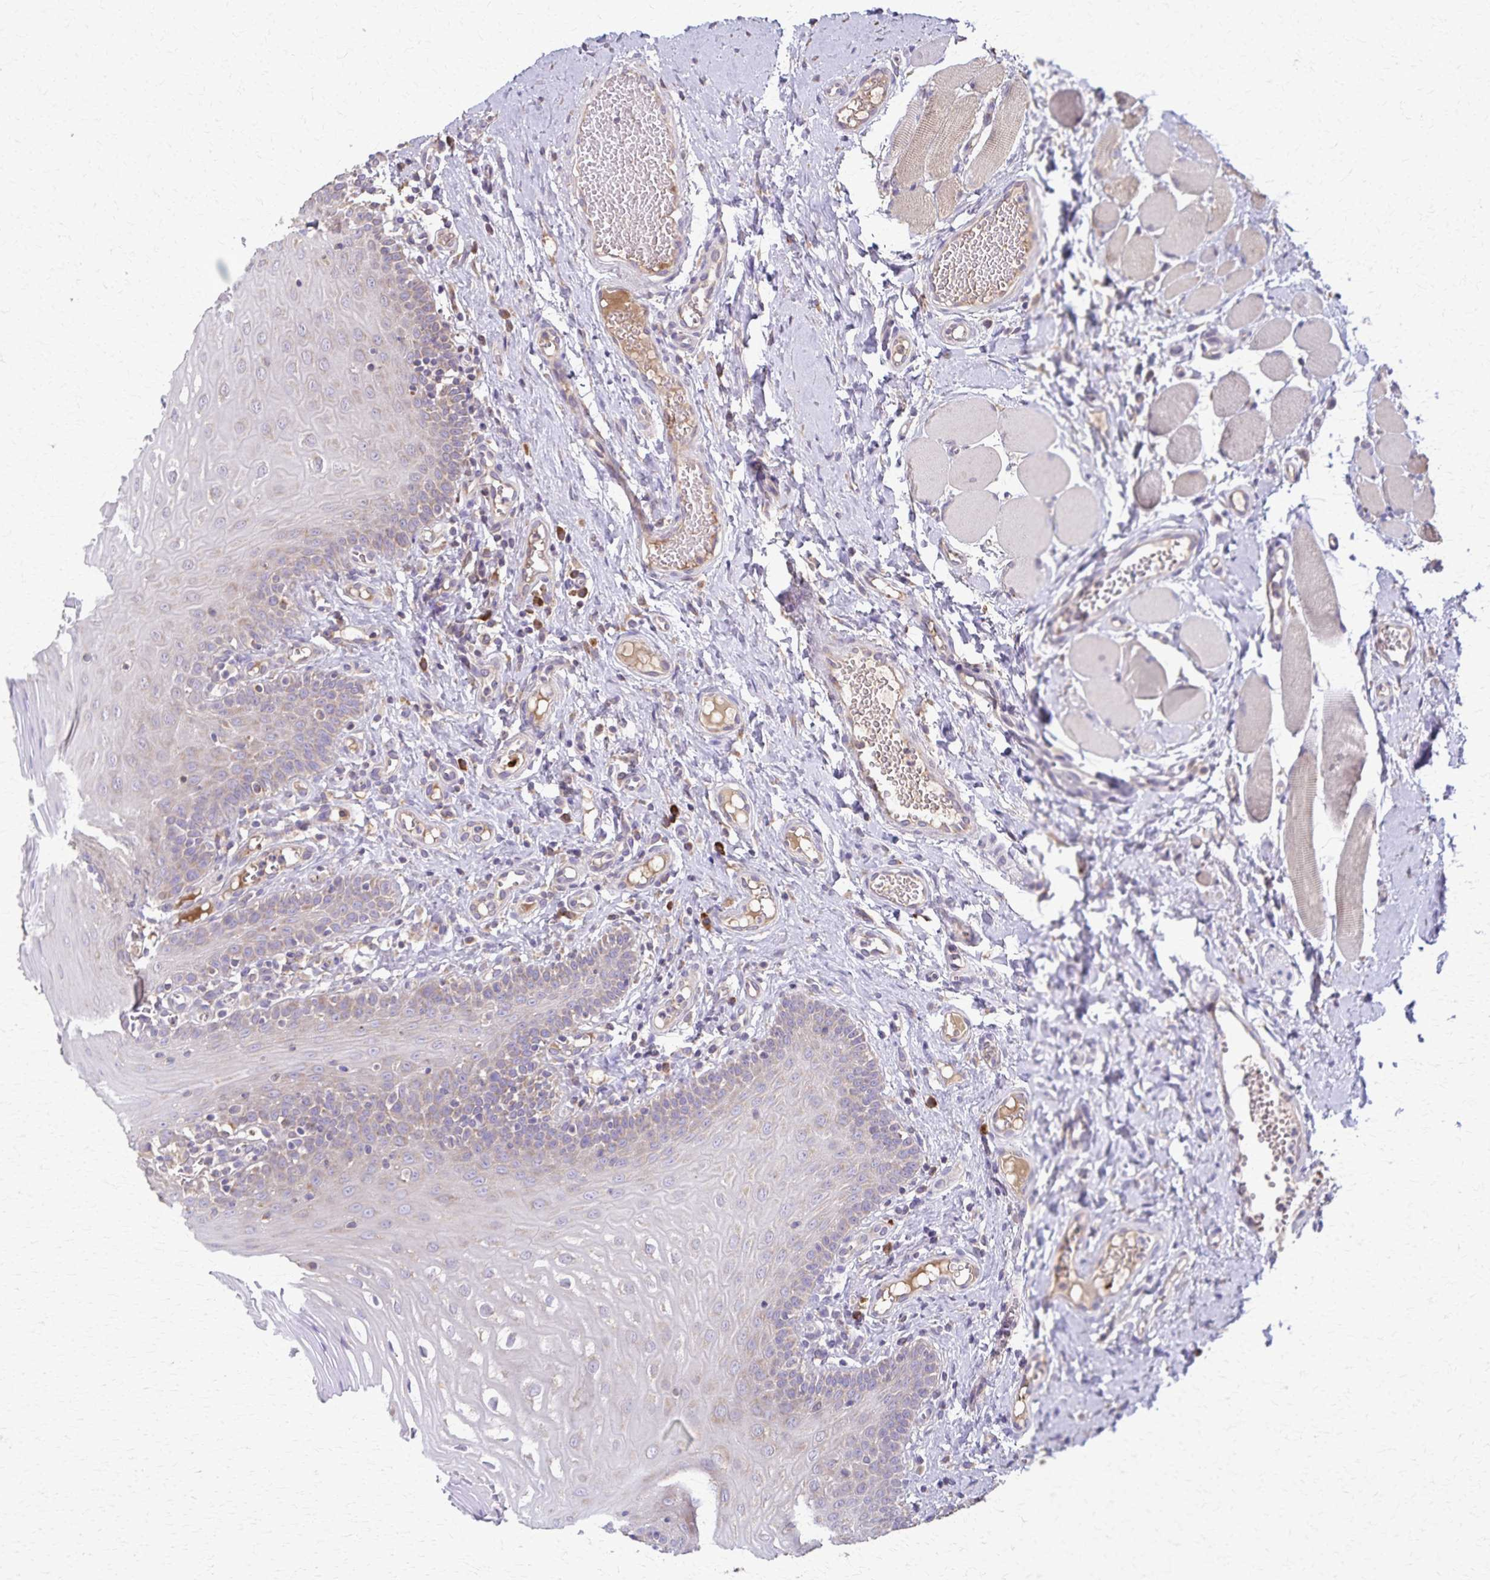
{"staining": {"intensity": "moderate", "quantity": "25%-75%", "location": "cytoplasmic/membranous"}, "tissue": "oral mucosa", "cell_type": "Squamous epithelial cells", "image_type": "normal", "snomed": [{"axis": "morphology", "description": "Normal tissue, NOS"}, {"axis": "topography", "description": "Oral tissue"}, {"axis": "topography", "description": "Tounge, NOS"}], "caption": "Human oral mucosa stained with a brown dye shows moderate cytoplasmic/membranous positive expression in about 25%-75% of squamous epithelial cells.", "gene": "RNF10", "patient": {"sex": "female", "age": 58}}